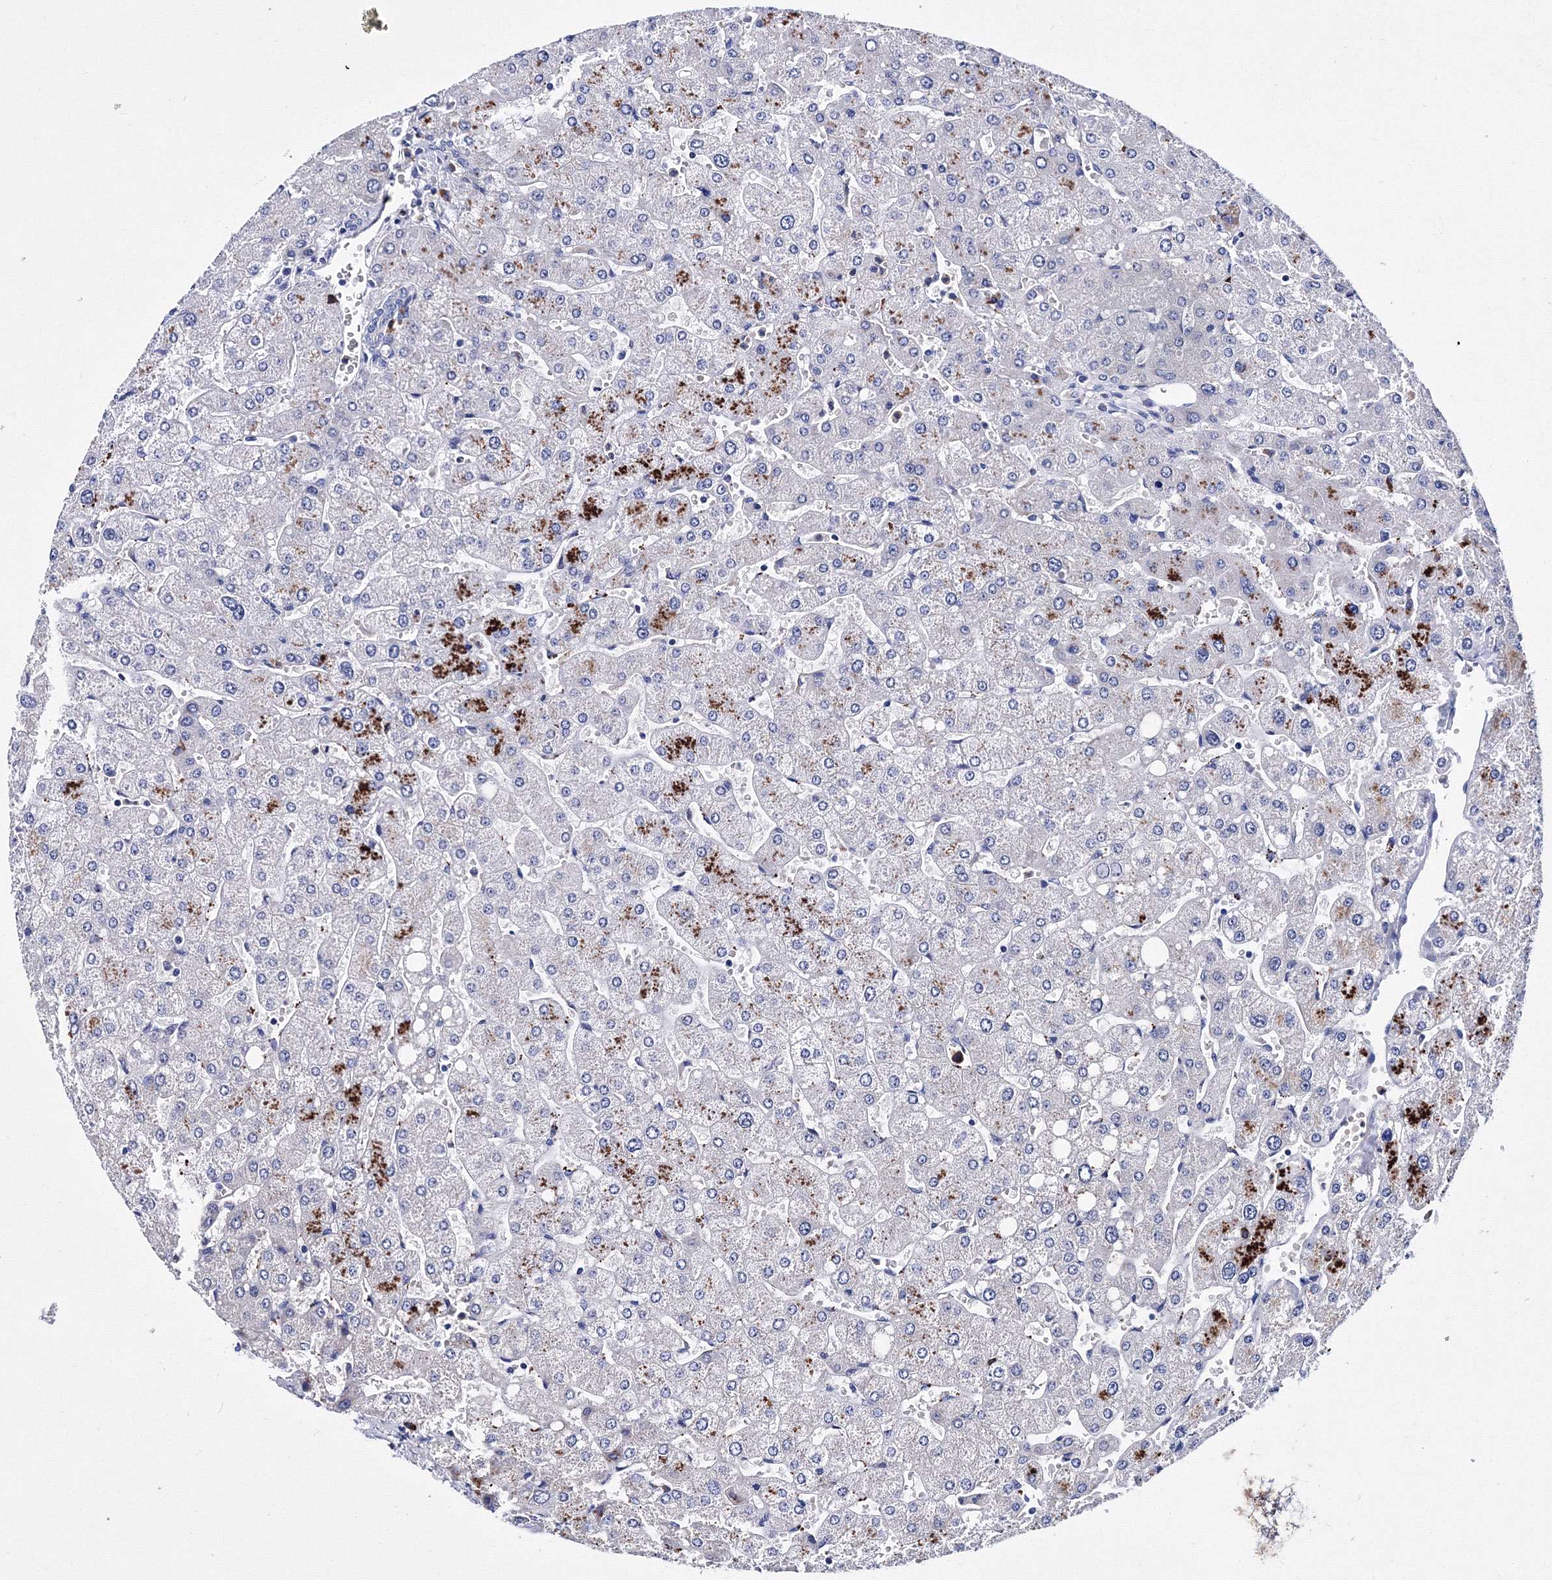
{"staining": {"intensity": "negative", "quantity": "none", "location": "none"}, "tissue": "liver", "cell_type": "Cholangiocytes", "image_type": "normal", "snomed": [{"axis": "morphology", "description": "Normal tissue, NOS"}, {"axis": "topography", "description": "Liver"}], "caption": "Micrograph shows no significant protein staining in cholangiocytes of unremarkable liver.", "gene": "TRPM2", "patient": {"sex": "male", "age": 55}}